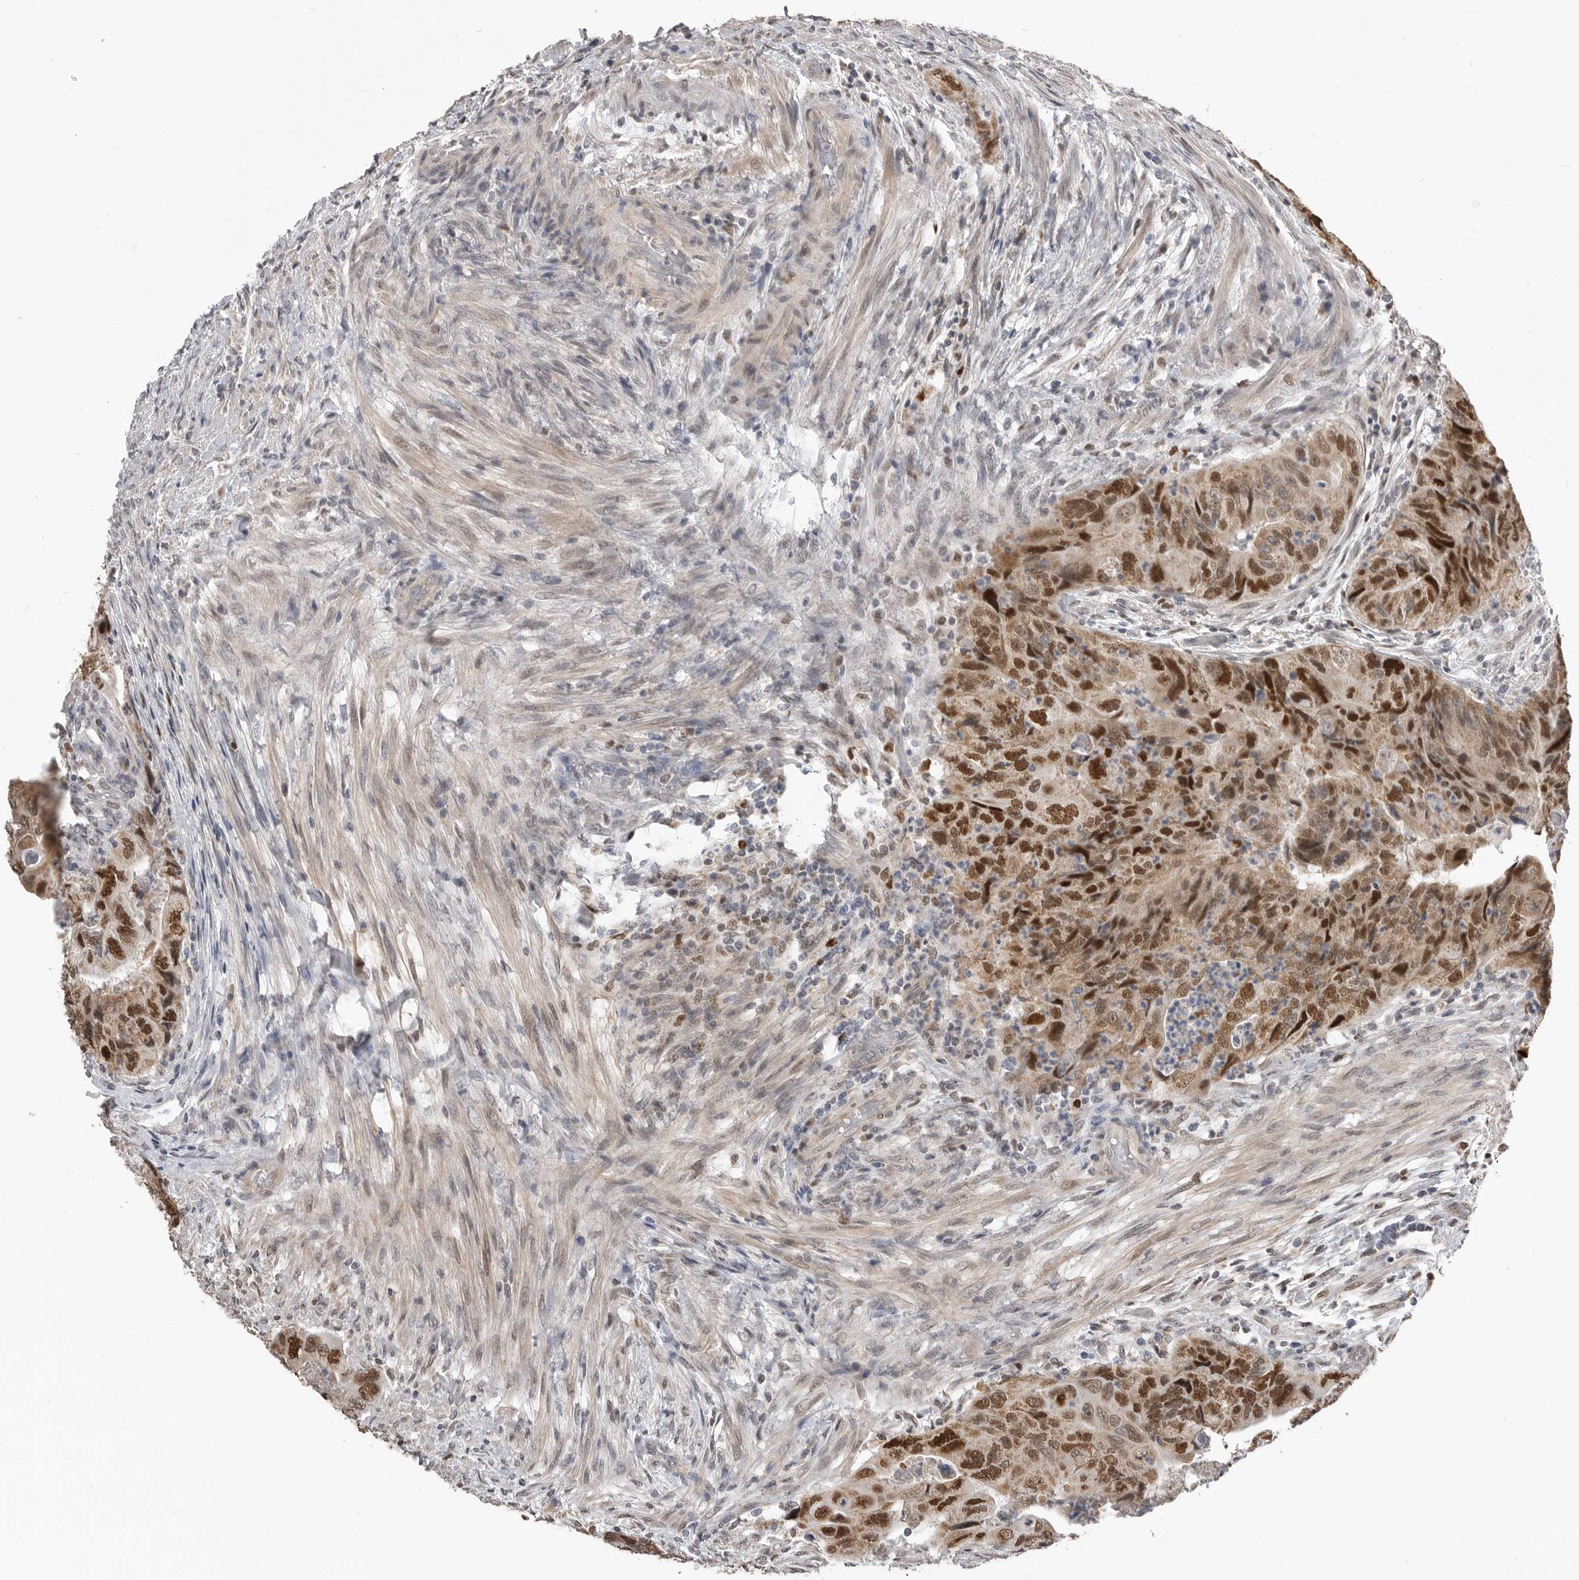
{"staining": {"intensity": "strong", "quantity": ">75%", "location": "nuclear"}, "tissue": "colorectal cancer", "cell_type": "Tumor cells", "image_type": "cancer", "snomed": [{"axis": "morphology", "description": "Adenocarcinoma, NOS"}, {"axis": "topography", "description": "Rectum"}], "caption": "Immunohistochemical staining of human colorectal adenocarcinoma exhibits strong nuclear protein expression in about >75% of tumor cells.", "gene": "SMARCC1", "patient": {"sex": "male", "age": 63}}